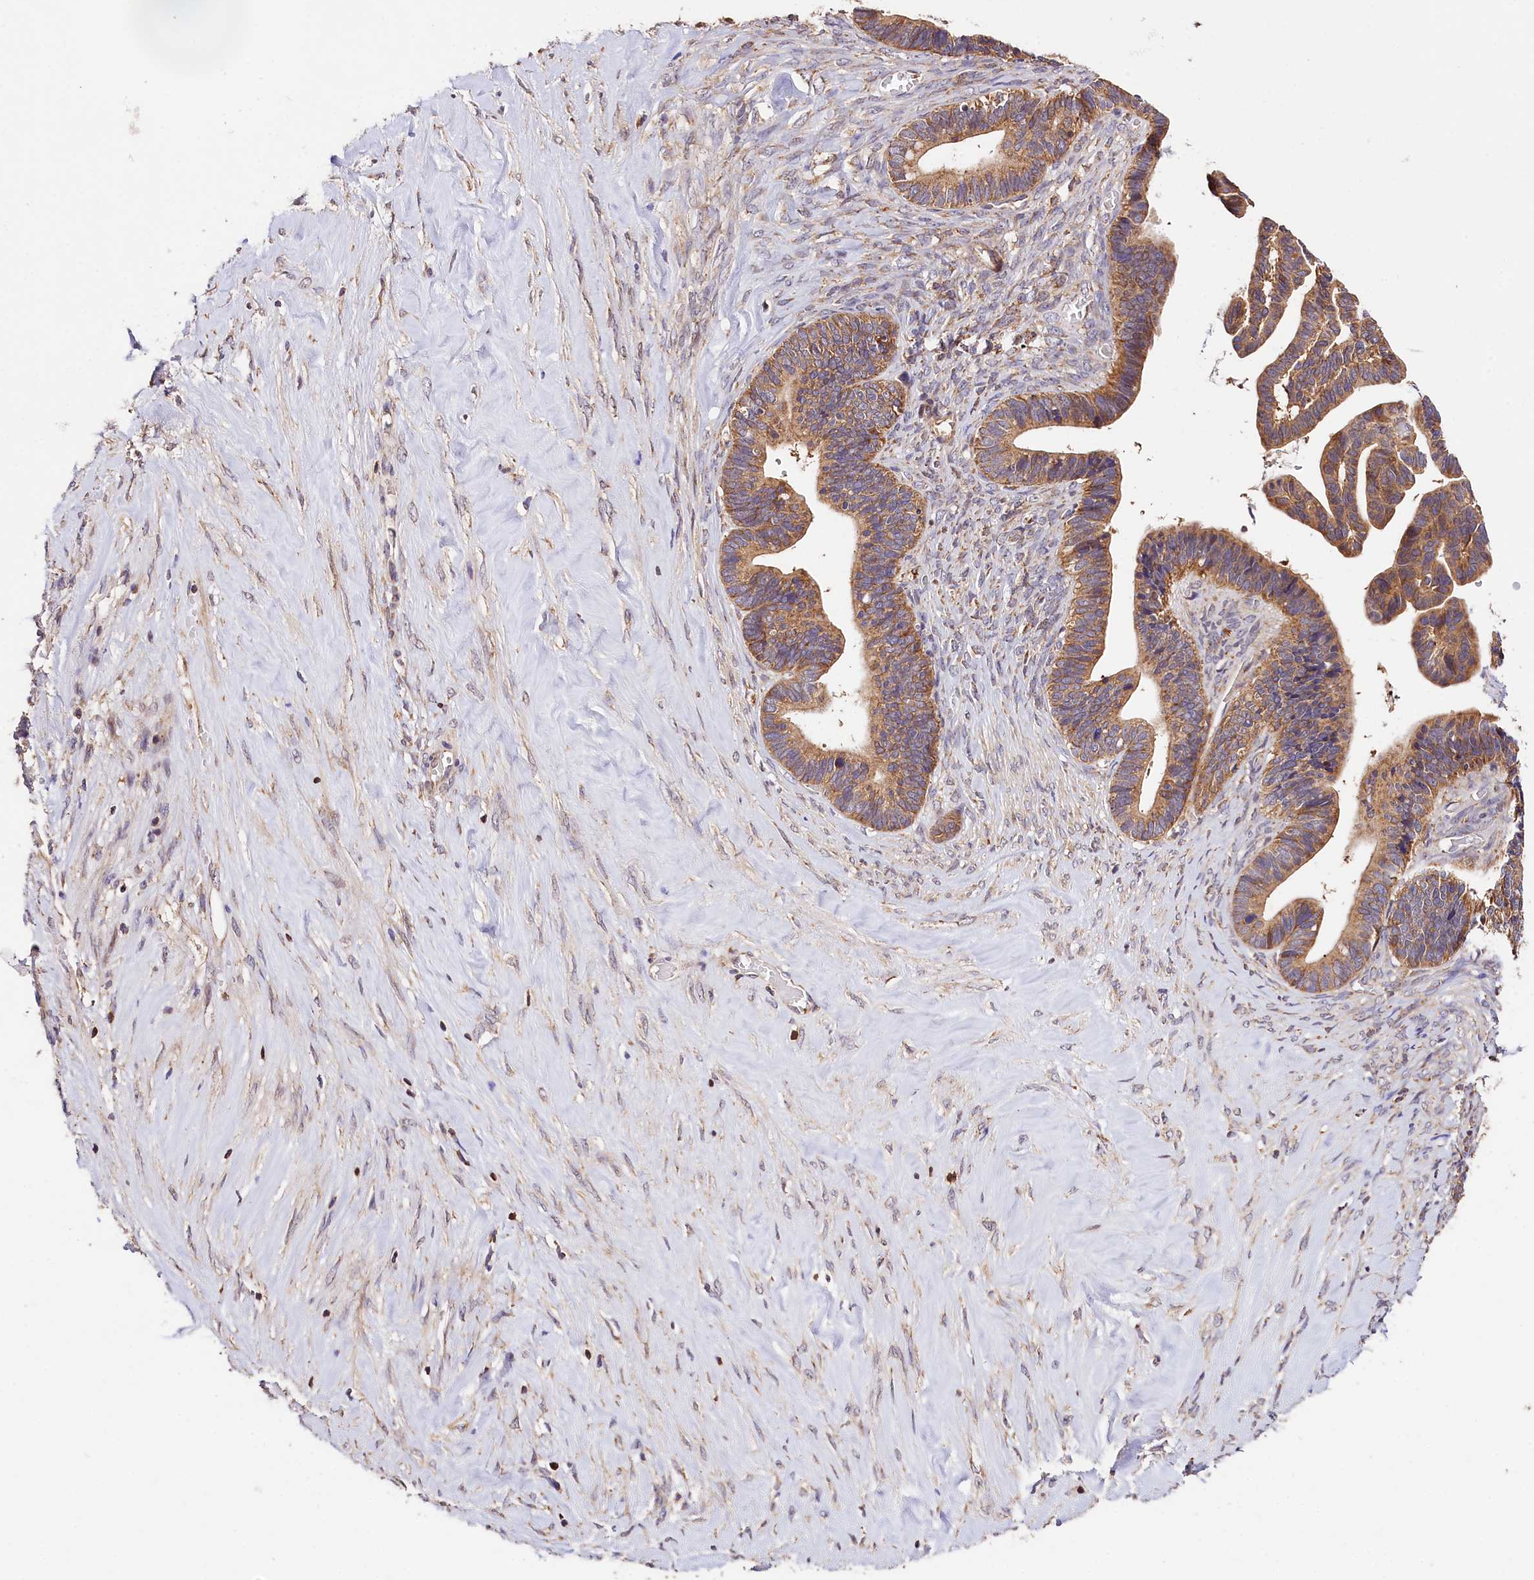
{"staining": {"intensity": "moderate", "quantity": ">75%", "location": "cytoplasmic/membranous"}, "tissue": "ovarian cancer", "cell_type": "Tumor cells", "image_type": "cancer", "snomed": [{"axis": "morphology", "description": "Cystadenocarcinoma, serous, NOS"}, {"axis": "topography", "description": "Ovary"}], "caption": "A medium amount of moderate cytoplasmic/membranous positivity is present in approximately >75% of tumor cells in ovarian cancer tissue. (Brightfield microscopy of DAB IHC at high magnification).", "gene": "KPTN", "patient": {"sex": "female", "age": 56}}